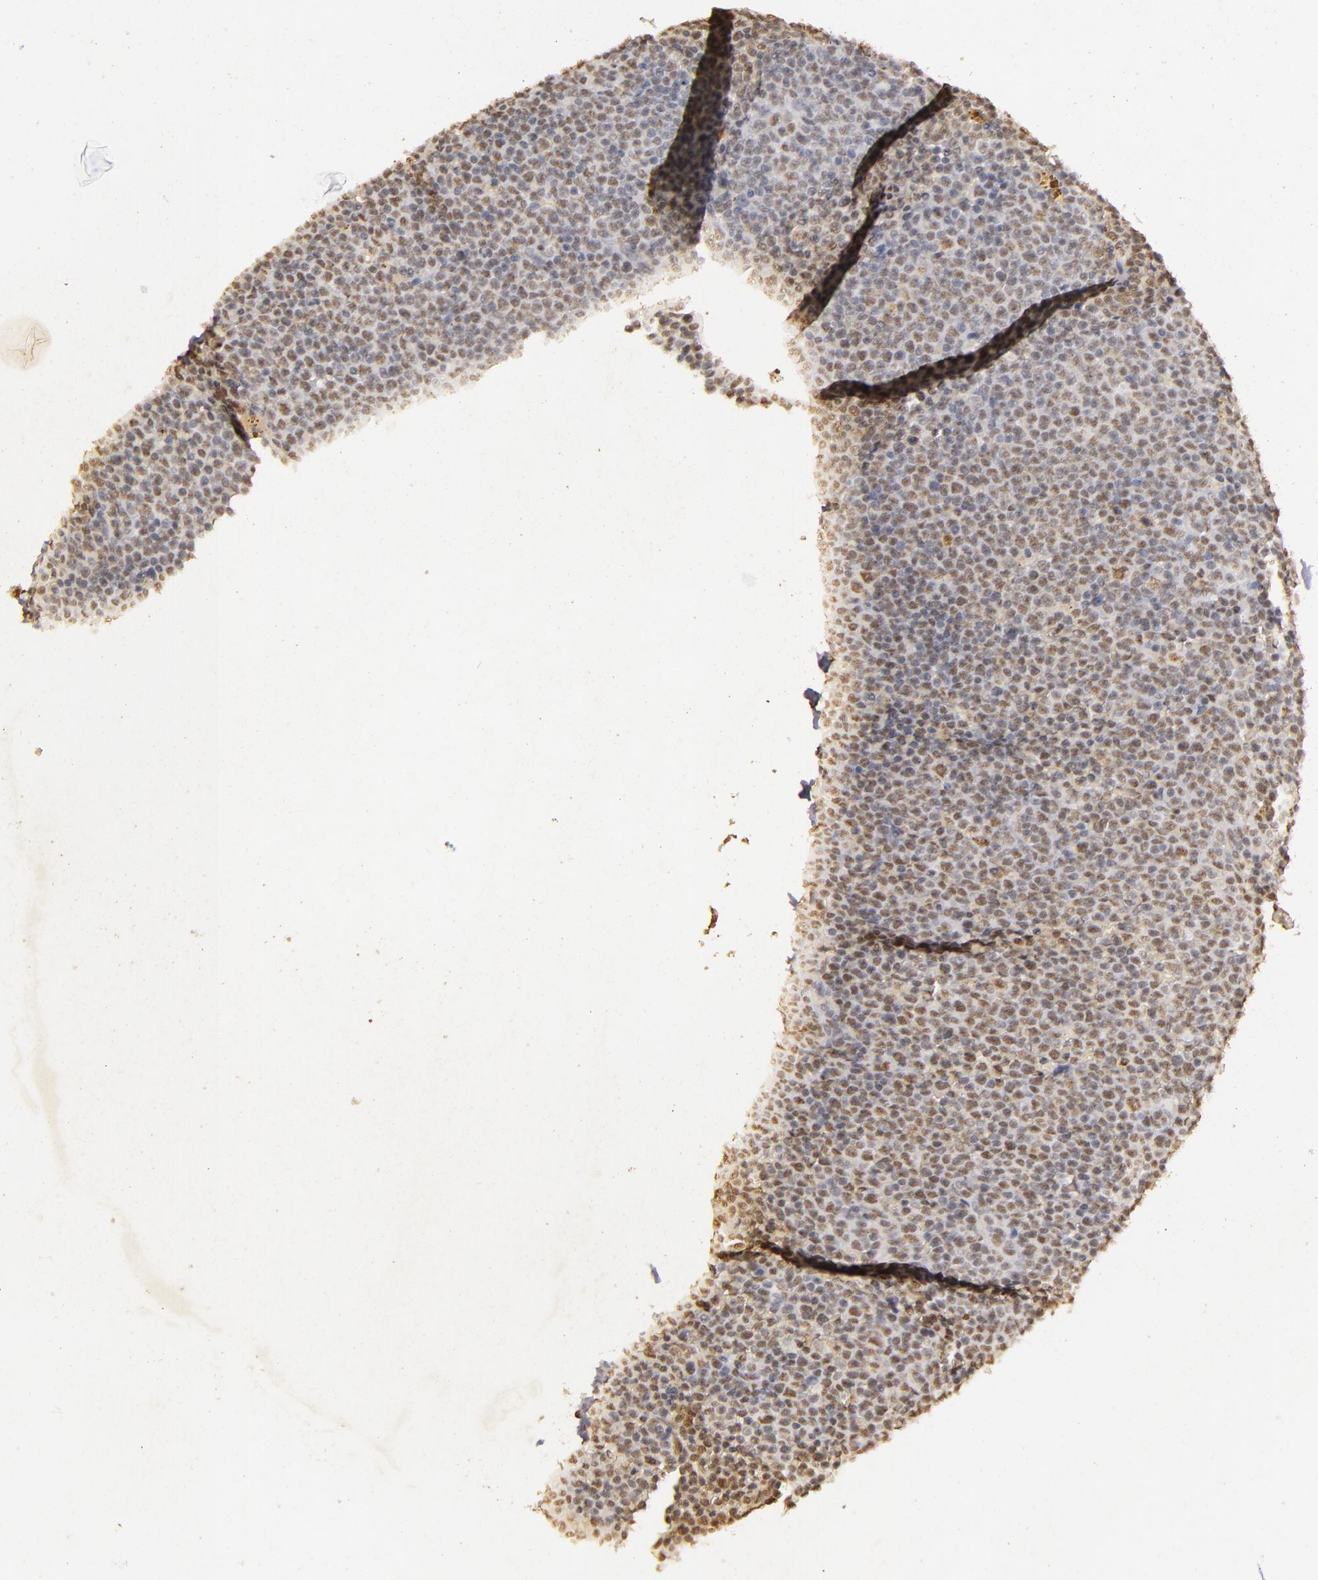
{"staining": {"intensity": "weak", "quantity": "25%-75%", "location": "nuclear"}, "tissue": "lymphoma", "cell_type": "Tumor cells", "image_type": "cancer", "snomed": [{"axis": "morphology", "description": "Malignant lymphoma, non-Hodgkin's type, Low grade"}, {"axis": "topography", "description": "Lymph node"}], "caption": "High-power microscopy captured an immunohistochemistry photomicrograph of malignant lymphoma, non-Hodgkin's type (low-grade), revealing weak nuclear expression in about 25%-75% of tumor cells.", "gene": "CBX3", "patient": {"sex": "male", "age": 50}}